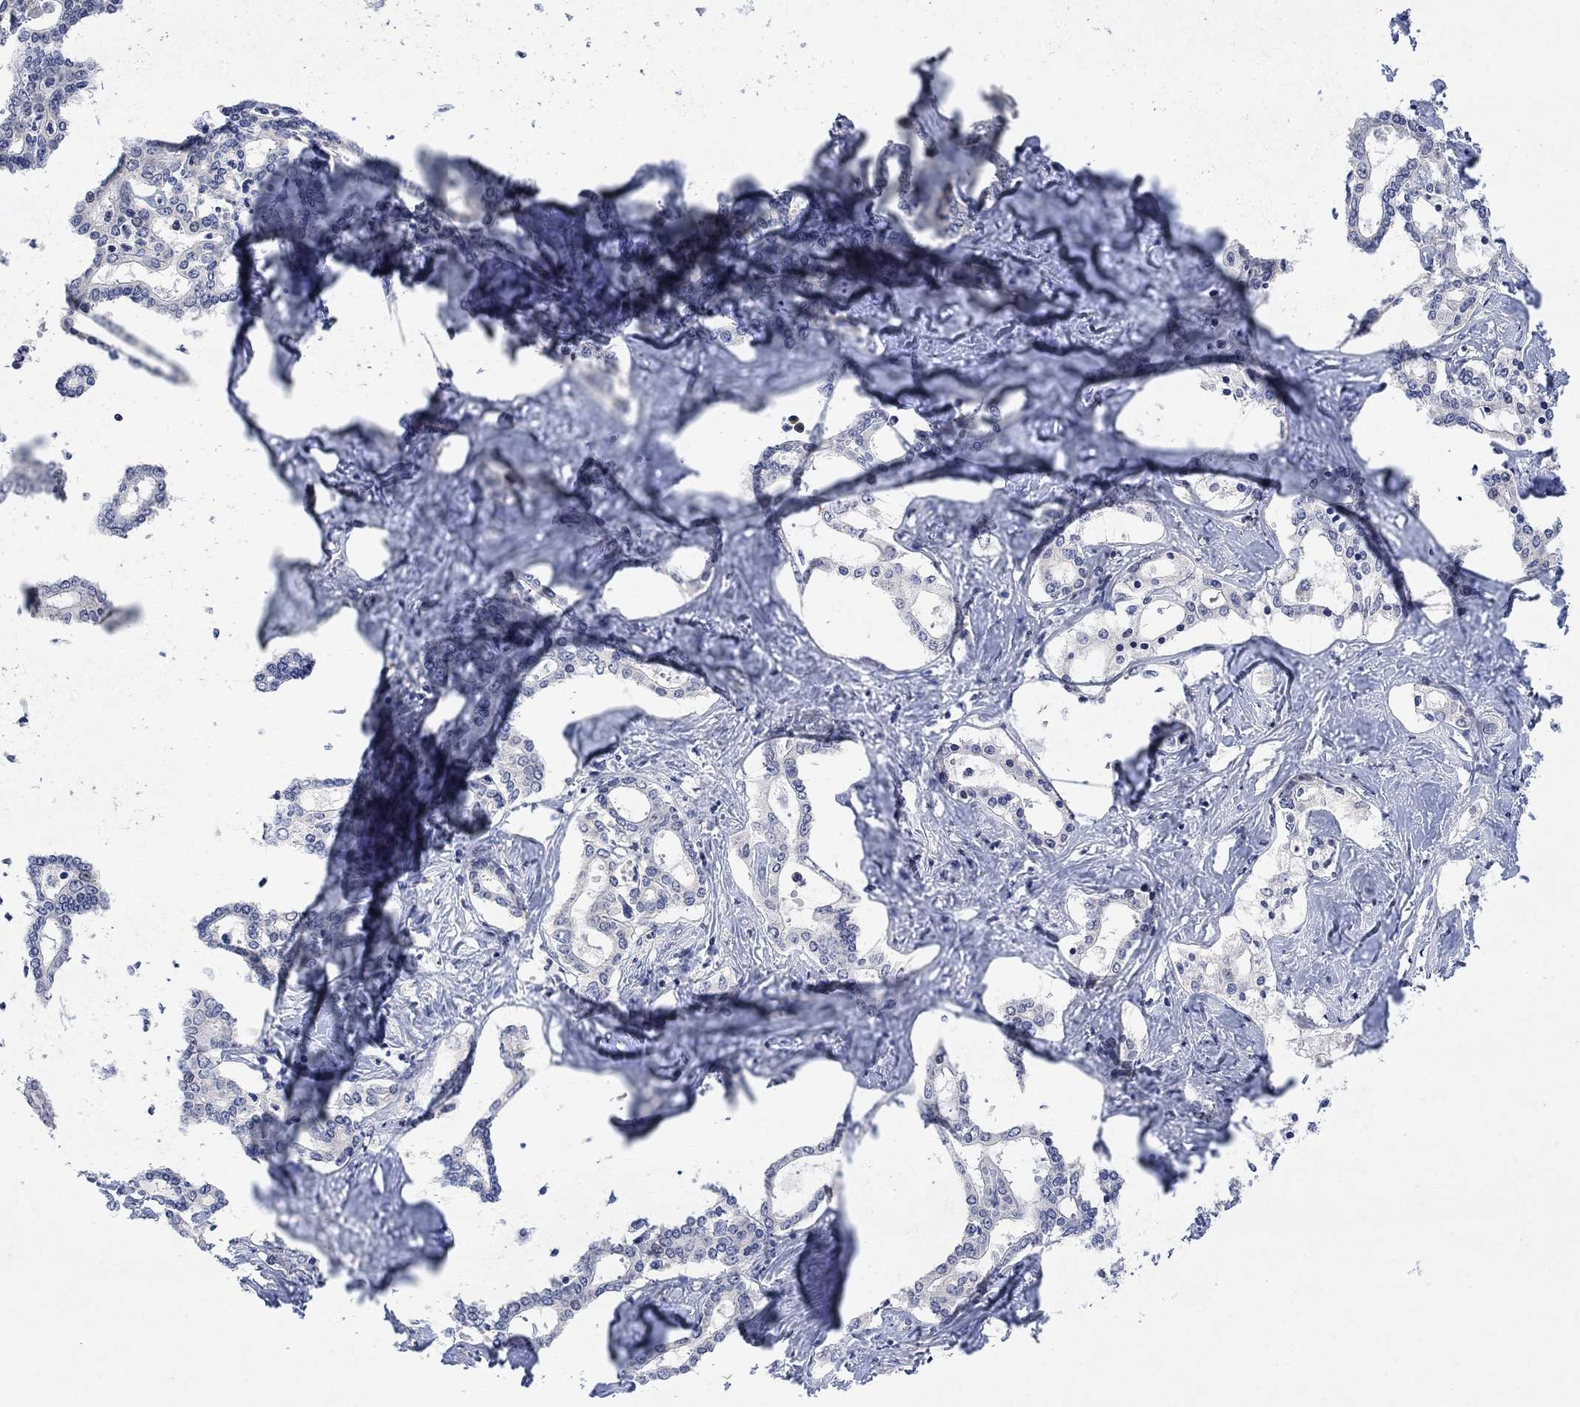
{"staining": {"intensity": "weak", "quantity": "25%-75%", "location": "cytoplasmic/membranous"}, "tissue": "liver cancer", "cell_type": "Tumor cells", "image_type": "cancer", "snomed": [{"axis": "morphology", "description": "Cholangiocarcinoma"}, {"axis": "topography", "description": "Liver"}], "caption": "Liver cancer stained for a protein shows weak cytoplasmic/membranous positivity in tumor cells.", "gene": "GRIN2D", "patient": {"sex": "female", "age": 47}}